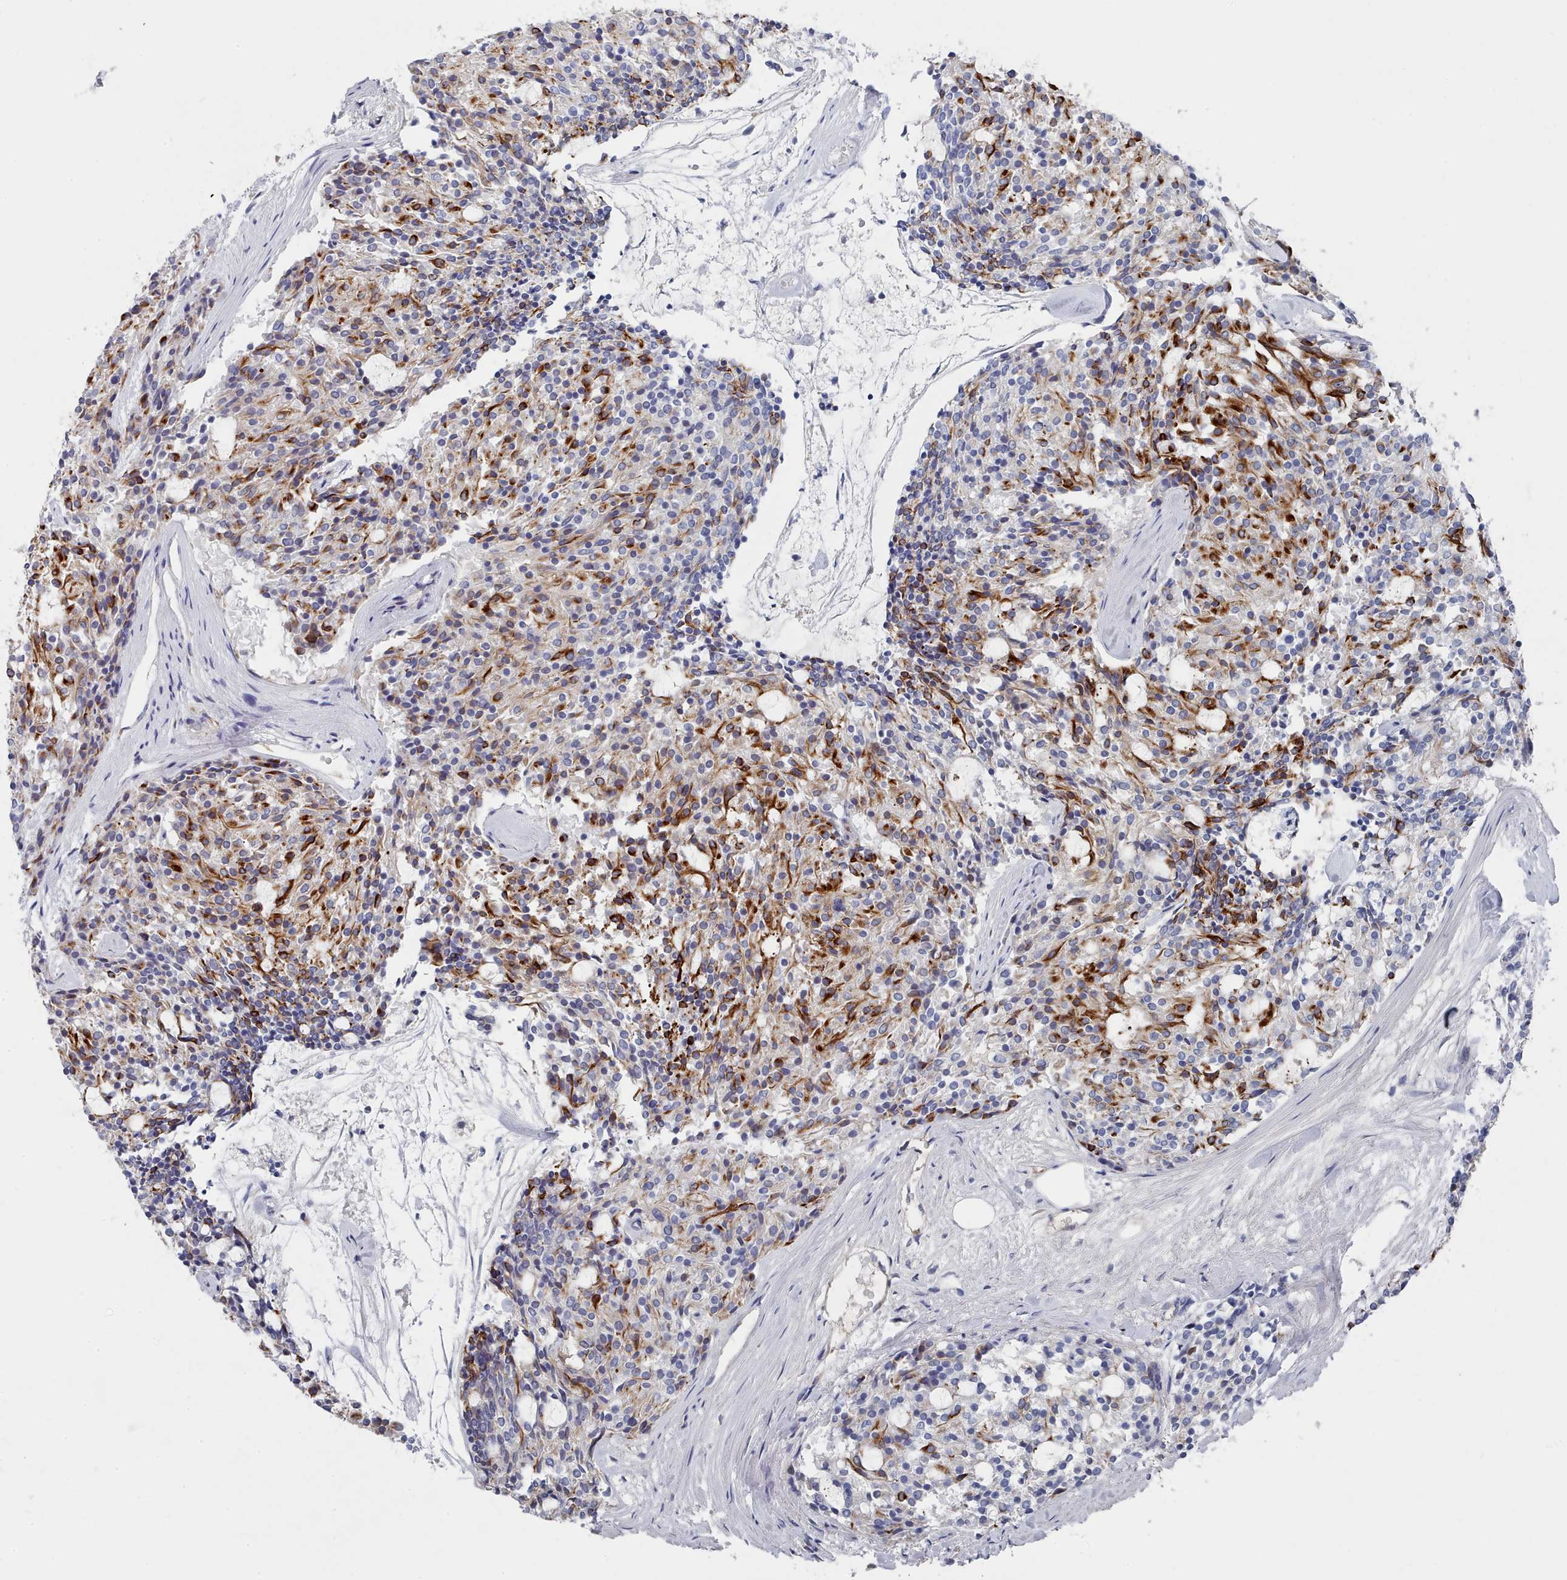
{"staining": {"intensity": "strong", "quantity": "25%-75%", "location": "cytoplasmic/membranous"}, "tissue": "carcinoid", "cell_type": "Tumor cells", "image_type": "cancer", "snomed": [{"axis": "morphology", "description": "Carcinoid, malignant, NOS"}, {"axis": "topography", "description": "Pancreas"}], "caption": "Malignant carcinoid stained with a protein marker reveals strong staining in tumor cells.", "gene": "PDE4C", "patient": {"sex": "female", "age": 54}}